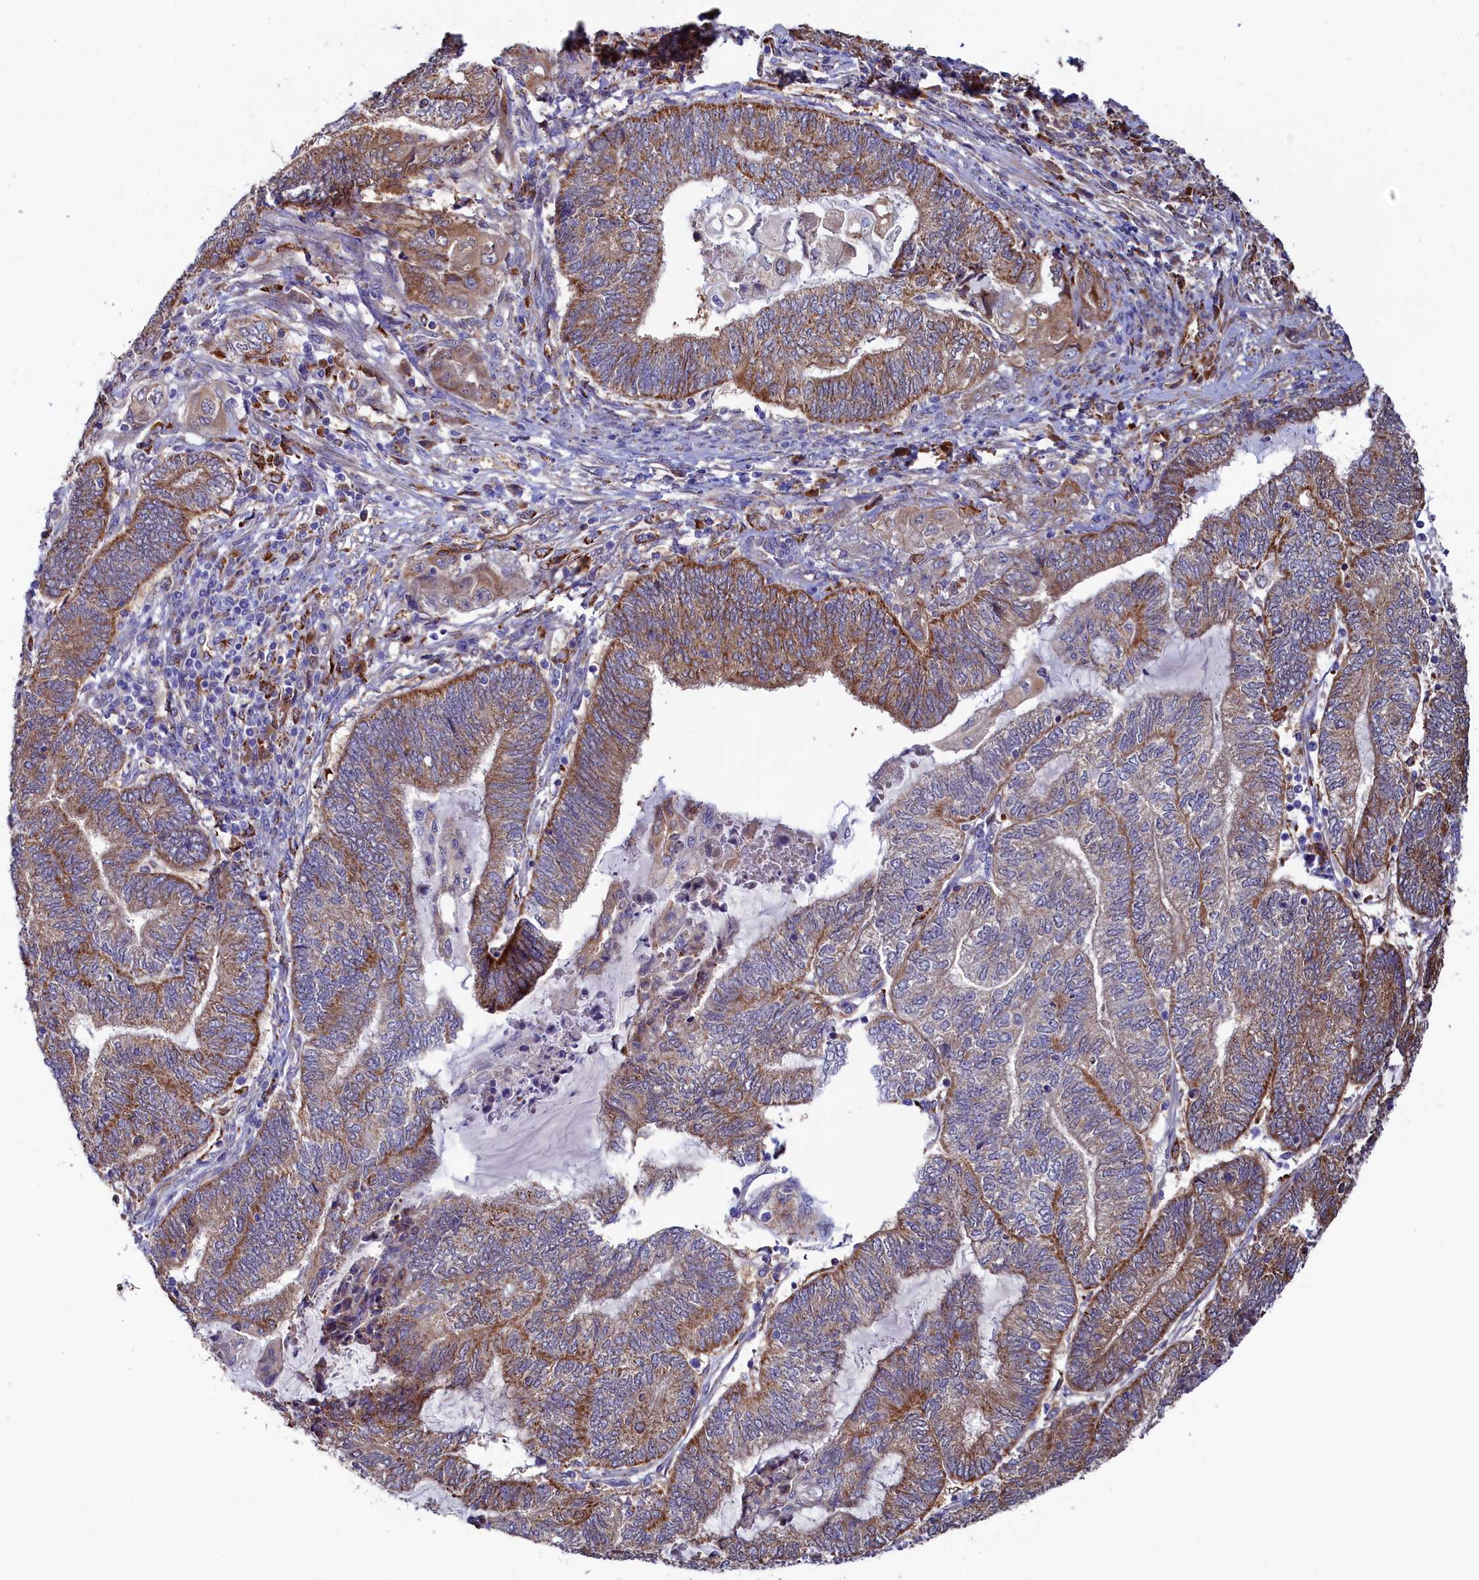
{"staining": {"intensity": "moderate", "quantity": ">75%", "location": "cytoplasmic/membranous"}, "tissue": "endometrial cancer", "cell_type": "Tumor cells", "image_type": "cancer", "snomed": [{"axis": "morphology", "description": "Adenocarcinoma, NOS"}, {"axis": "topography", "description": "Uterus"}, {"axis": "topography", "description": "Endometrium"}], "caption": "This is a photomicrograph of immunohistochemistry staining of adenocarcinoma (endometrial), which shows moderate expression in the cytoplasmic/membranous of tumor cells.", "gene": "ASTE1", "patient": {"sex": "female", "age": 70}}